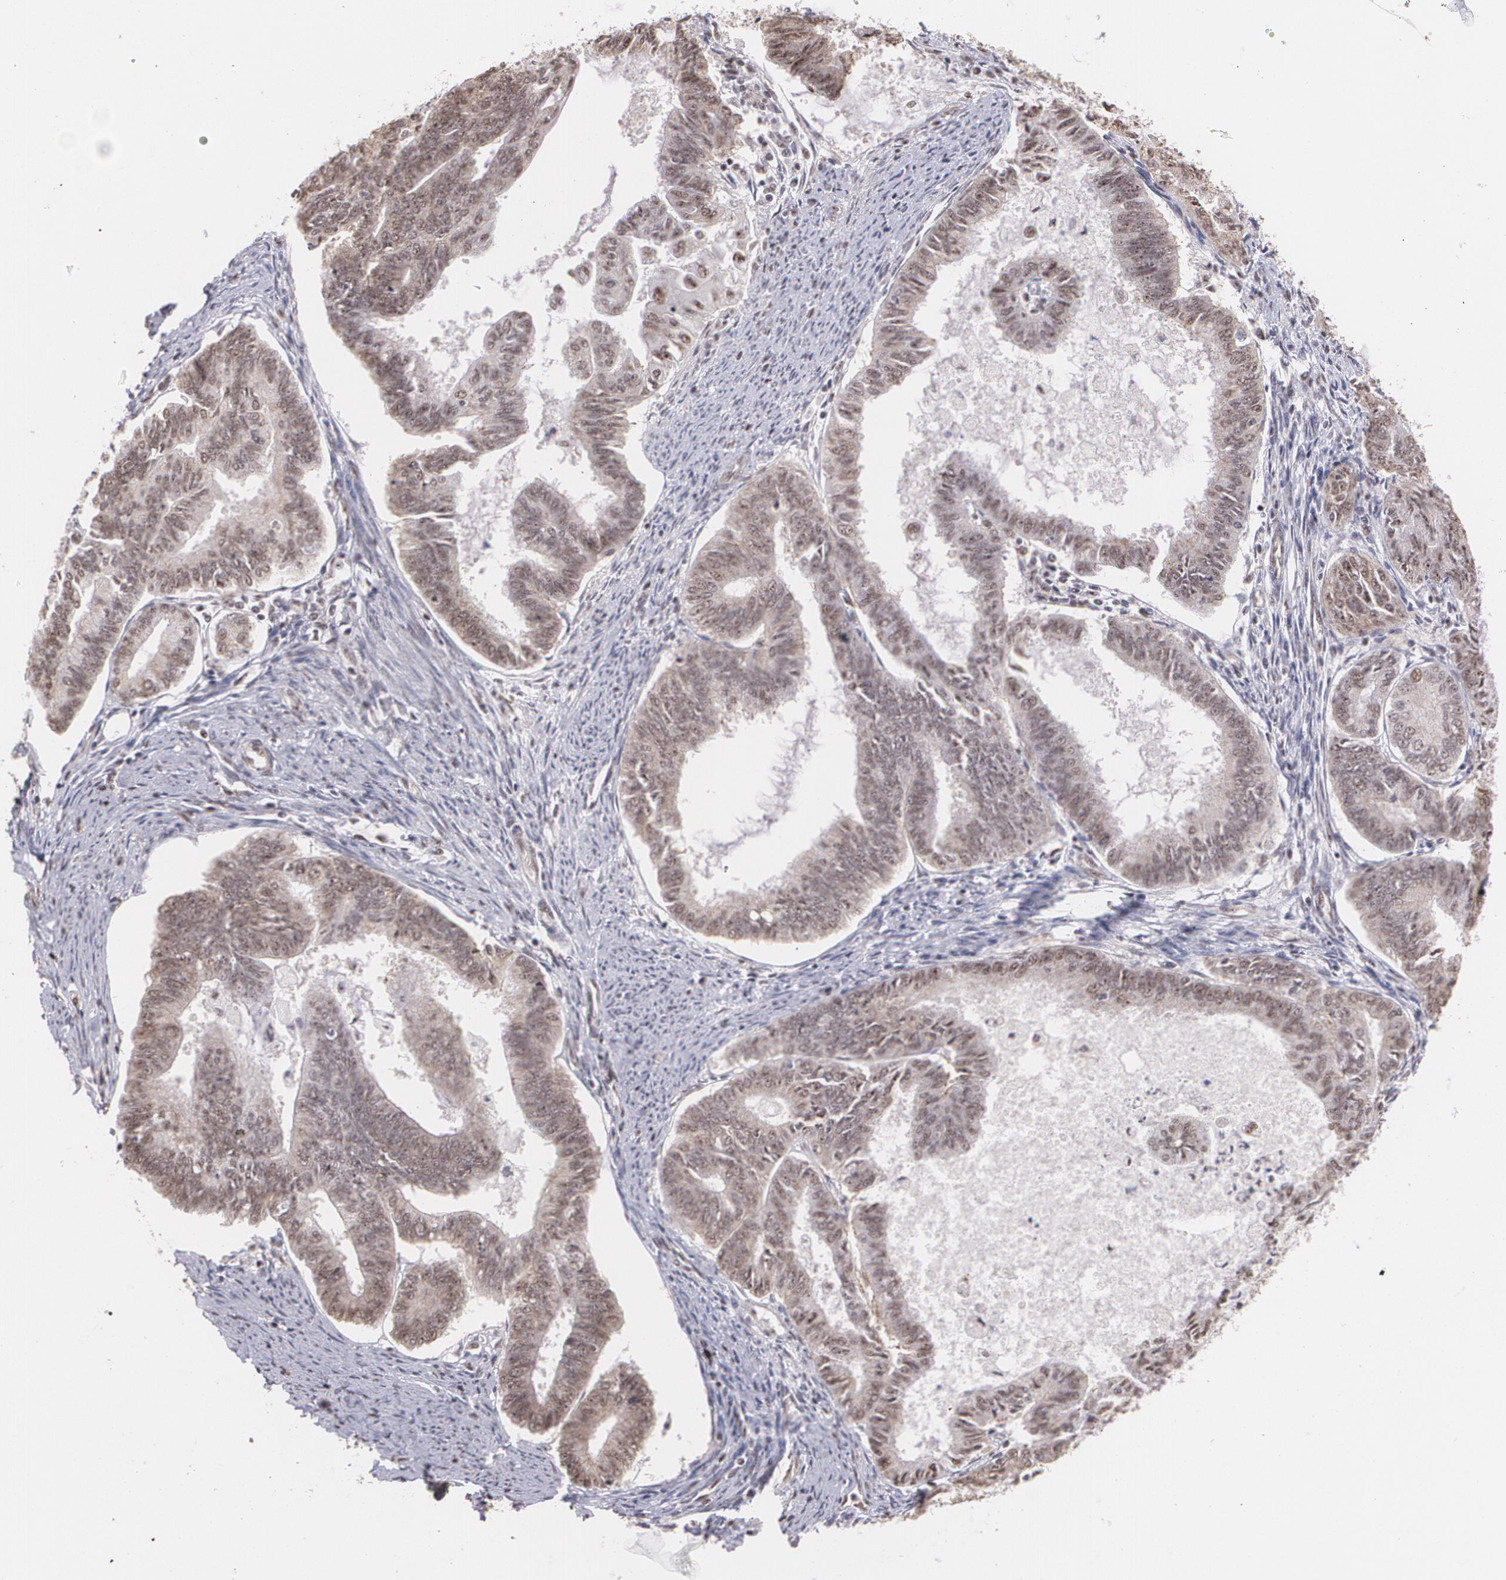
{"staining": {"intensity": "moderate", "quantity": ">75%", "location": "cytoplasmic/membranous,nuclear"}, "tissue": "endometrial cancer", "cell_type": "Tumor cells", "image_type": "cancer", "snomed": [{"axis": "morphology", "description": "Adenocarcinoma, NOS"}, {"axis": "topography", "description": "Endometrium"}], "caption": "A high-resolution photomicrograph shows immunohistochemistry (IHC) staining of endometrial adenocarcinoma, which demonstrates moderate cytoplasmic/membranous and nuclear staining in approximately >75% of tumor cells. The staining was performed using DAB, with brown indicating positive protein expression. Nuclei are stained blue with hematoxylin.", "gene": "C6orf15", "patient": {"sex": "female", "age": 86}}